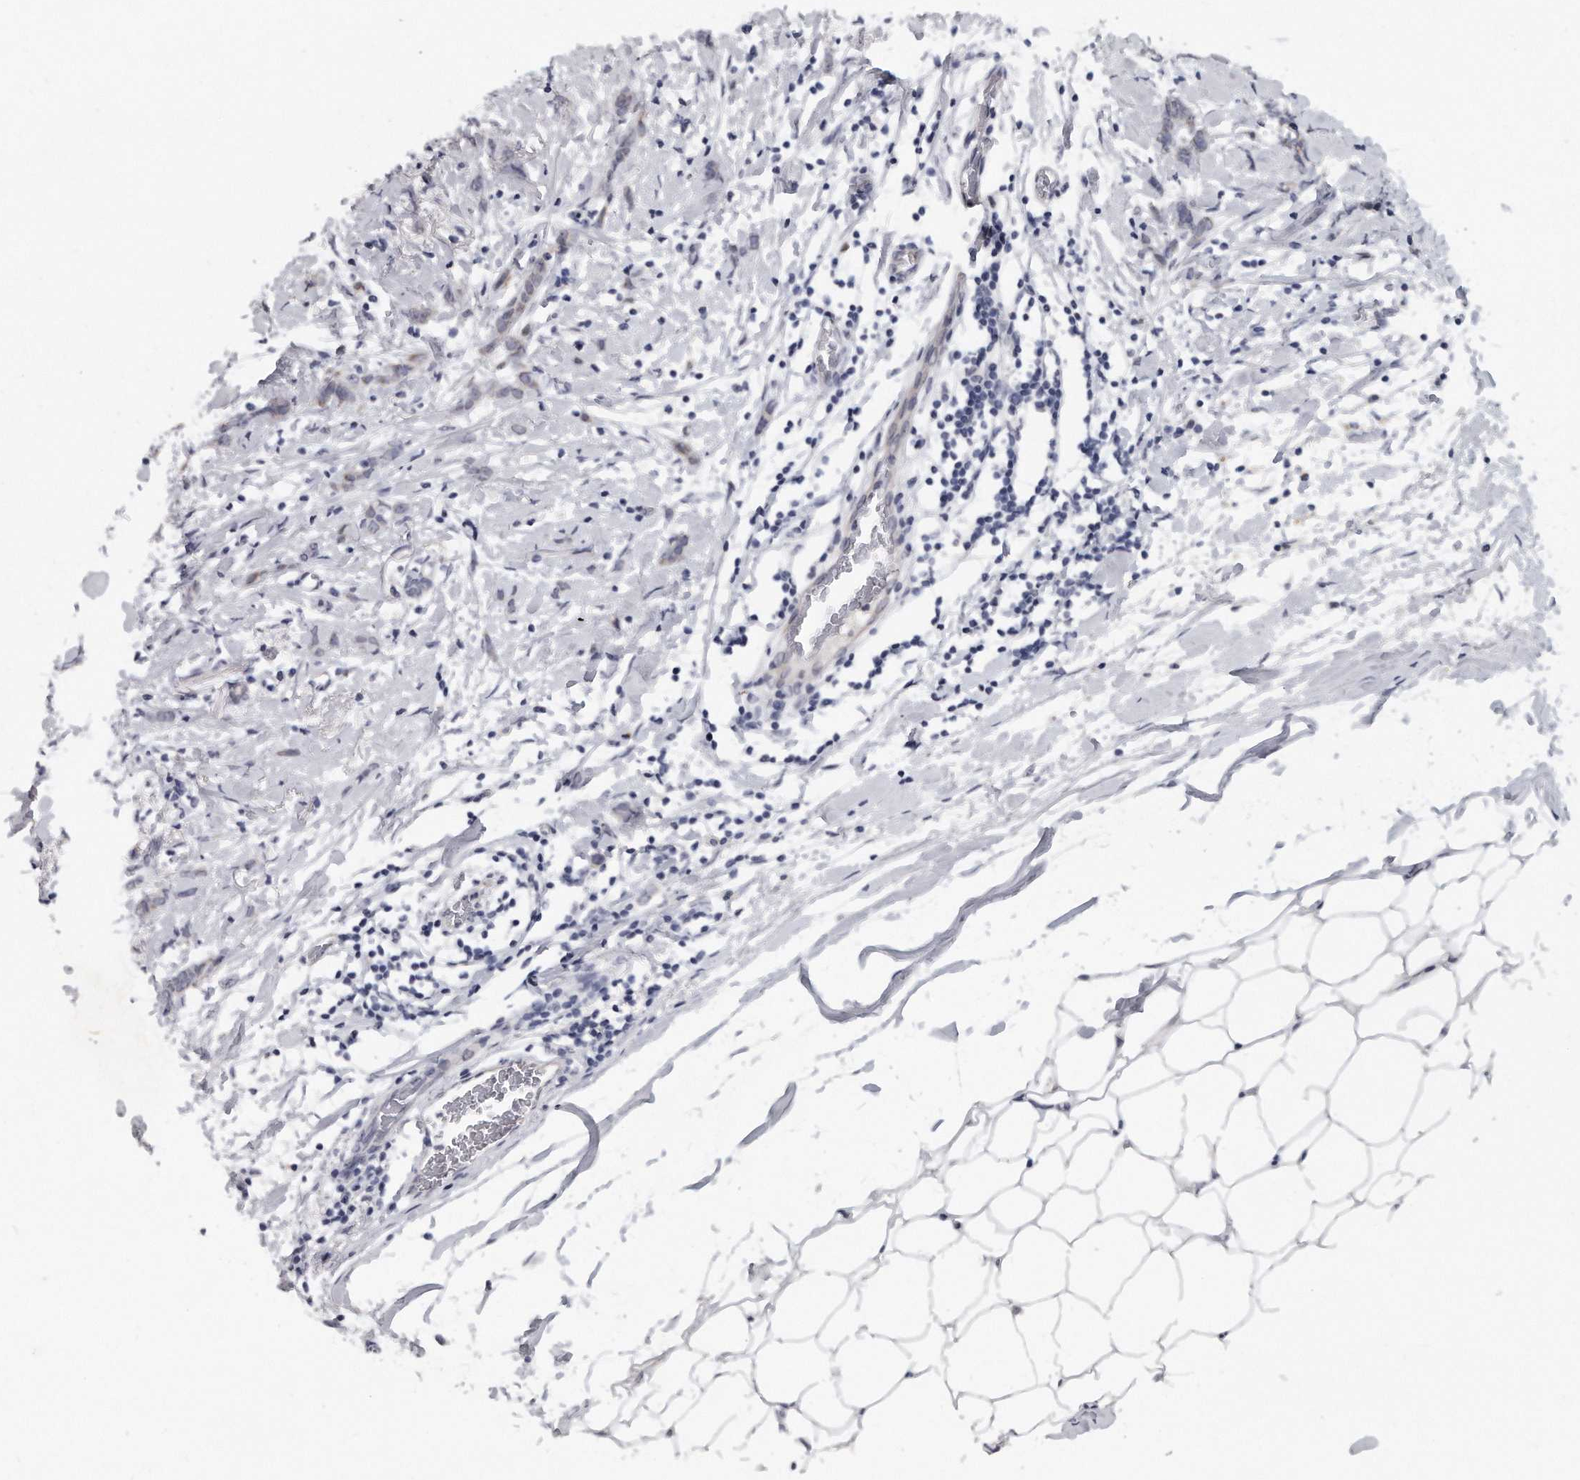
{"staining": {"intensity": "negative", "quantity": "none", "location": "none"}, "tissue": "breast cancer", "cell_type": "Tumor cells", "image_type": "cancer", "snomed": [{"axis": "morphology", "description": "Lobular carcinoma, in situ"}, {"axis": "morphology", "description": "Lobular carcinoma"}, {"axis": "topography", "description": "Breast"}], "caption": "This is an immunohistochemistry image of human breast cancer. There is no staining in tumor cells.", "gene": "TFCP2L1", "patient": {"sex": "female", "age": 41}}